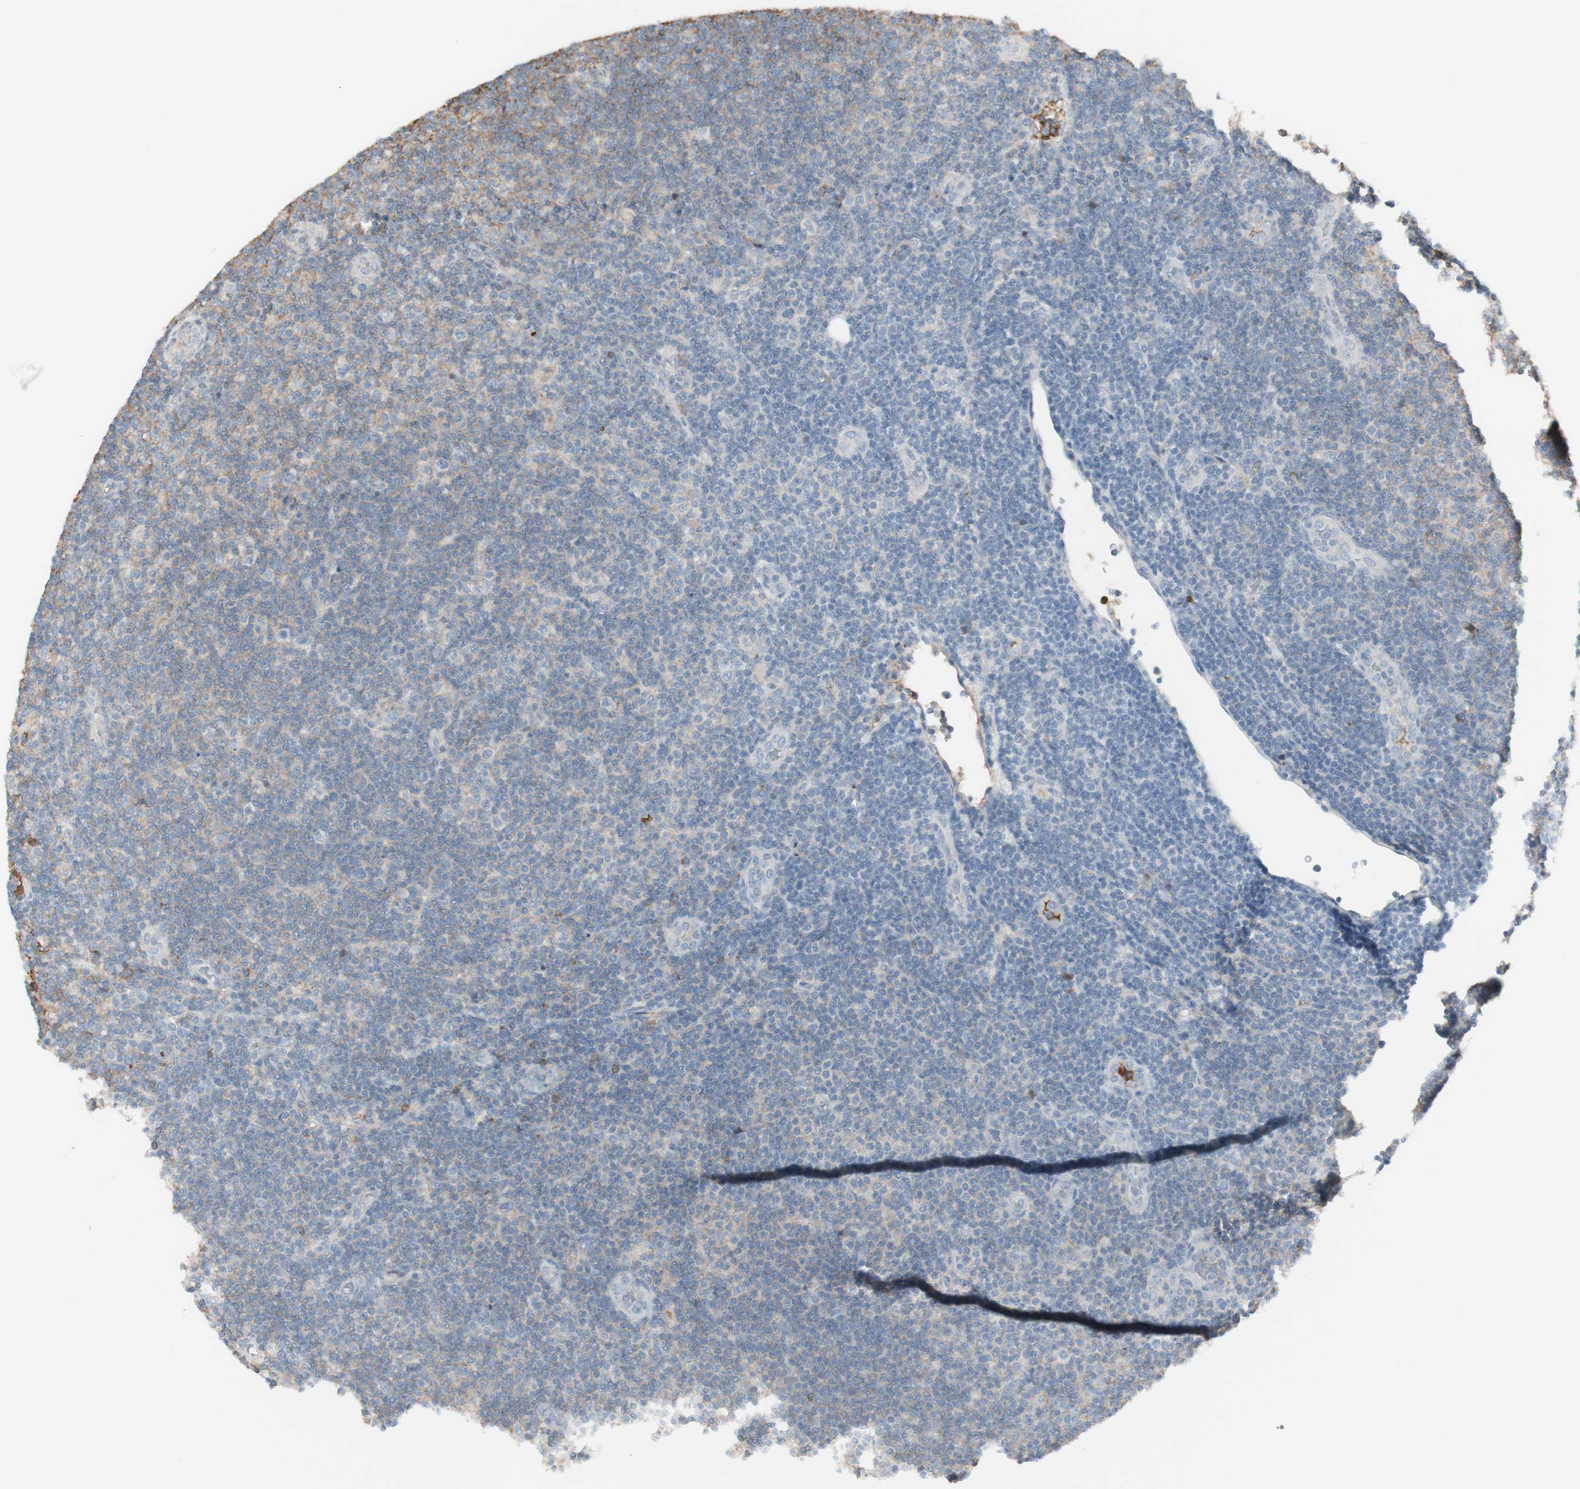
{"staining": {"intensity": "negative", "quantity": "none", "location": "none"}, "tissue": "lymphoma", "cell_type": "Tumor cells", "image_type": "cancer", "snomed": [{"axis": "morphology", "description": "Malignant lymphoma, non-Hodgkin's type, Low grade"}, {"axis": "topography", "description": "Lymph node"}], "caption": "The immunohistochemistry image has no significant staining in tumor cells of low-grade malignant lymphoma, non-Hodgkin's type tissue.", "gene": "IFNG", "patient": {"sex": "male", "age": 83}}